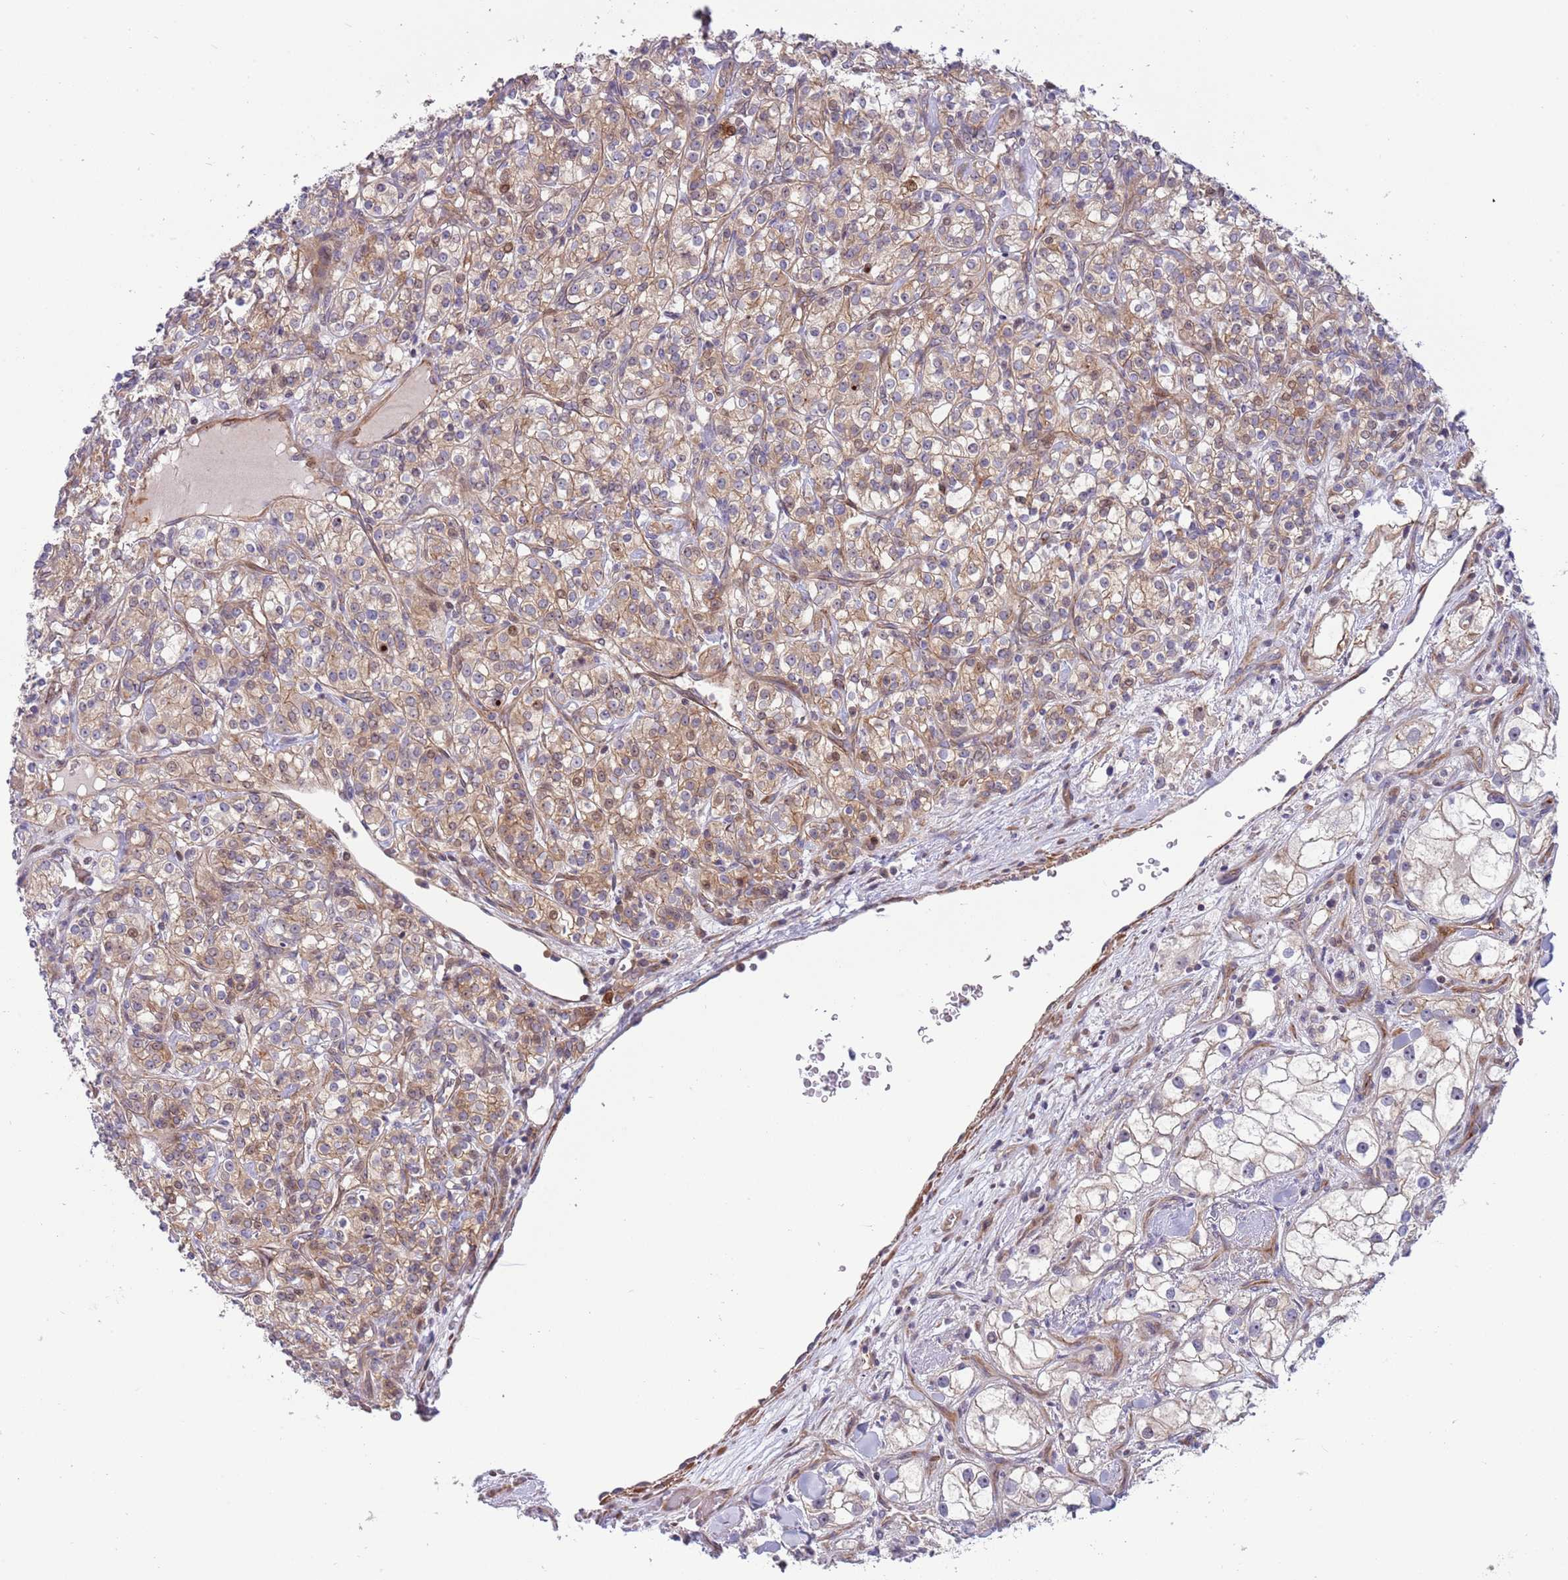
{"staining": {"intensity": "moderate", "quantity": "25%-75%", "location": "cytoplasmic/membranous"}, "tissue": "renal cancer", "cell_type": "Tumor cells", "image_type": "cancer", "snomed": [{"axis": "morphology", "description": "Adenocarcinoma, NOS"}, {"axis": "topography", "description": "Kidney"}], "caption": "Approximately 25%-75% of tumor cells in human adenocarcinoma (renal) demonstrate moderate cytoplasmic/membranous protein expression as visualized by brown immunohistochemical staining.", "gene": "ITGB6", "patient": {"sex": "male", "age": 77}}